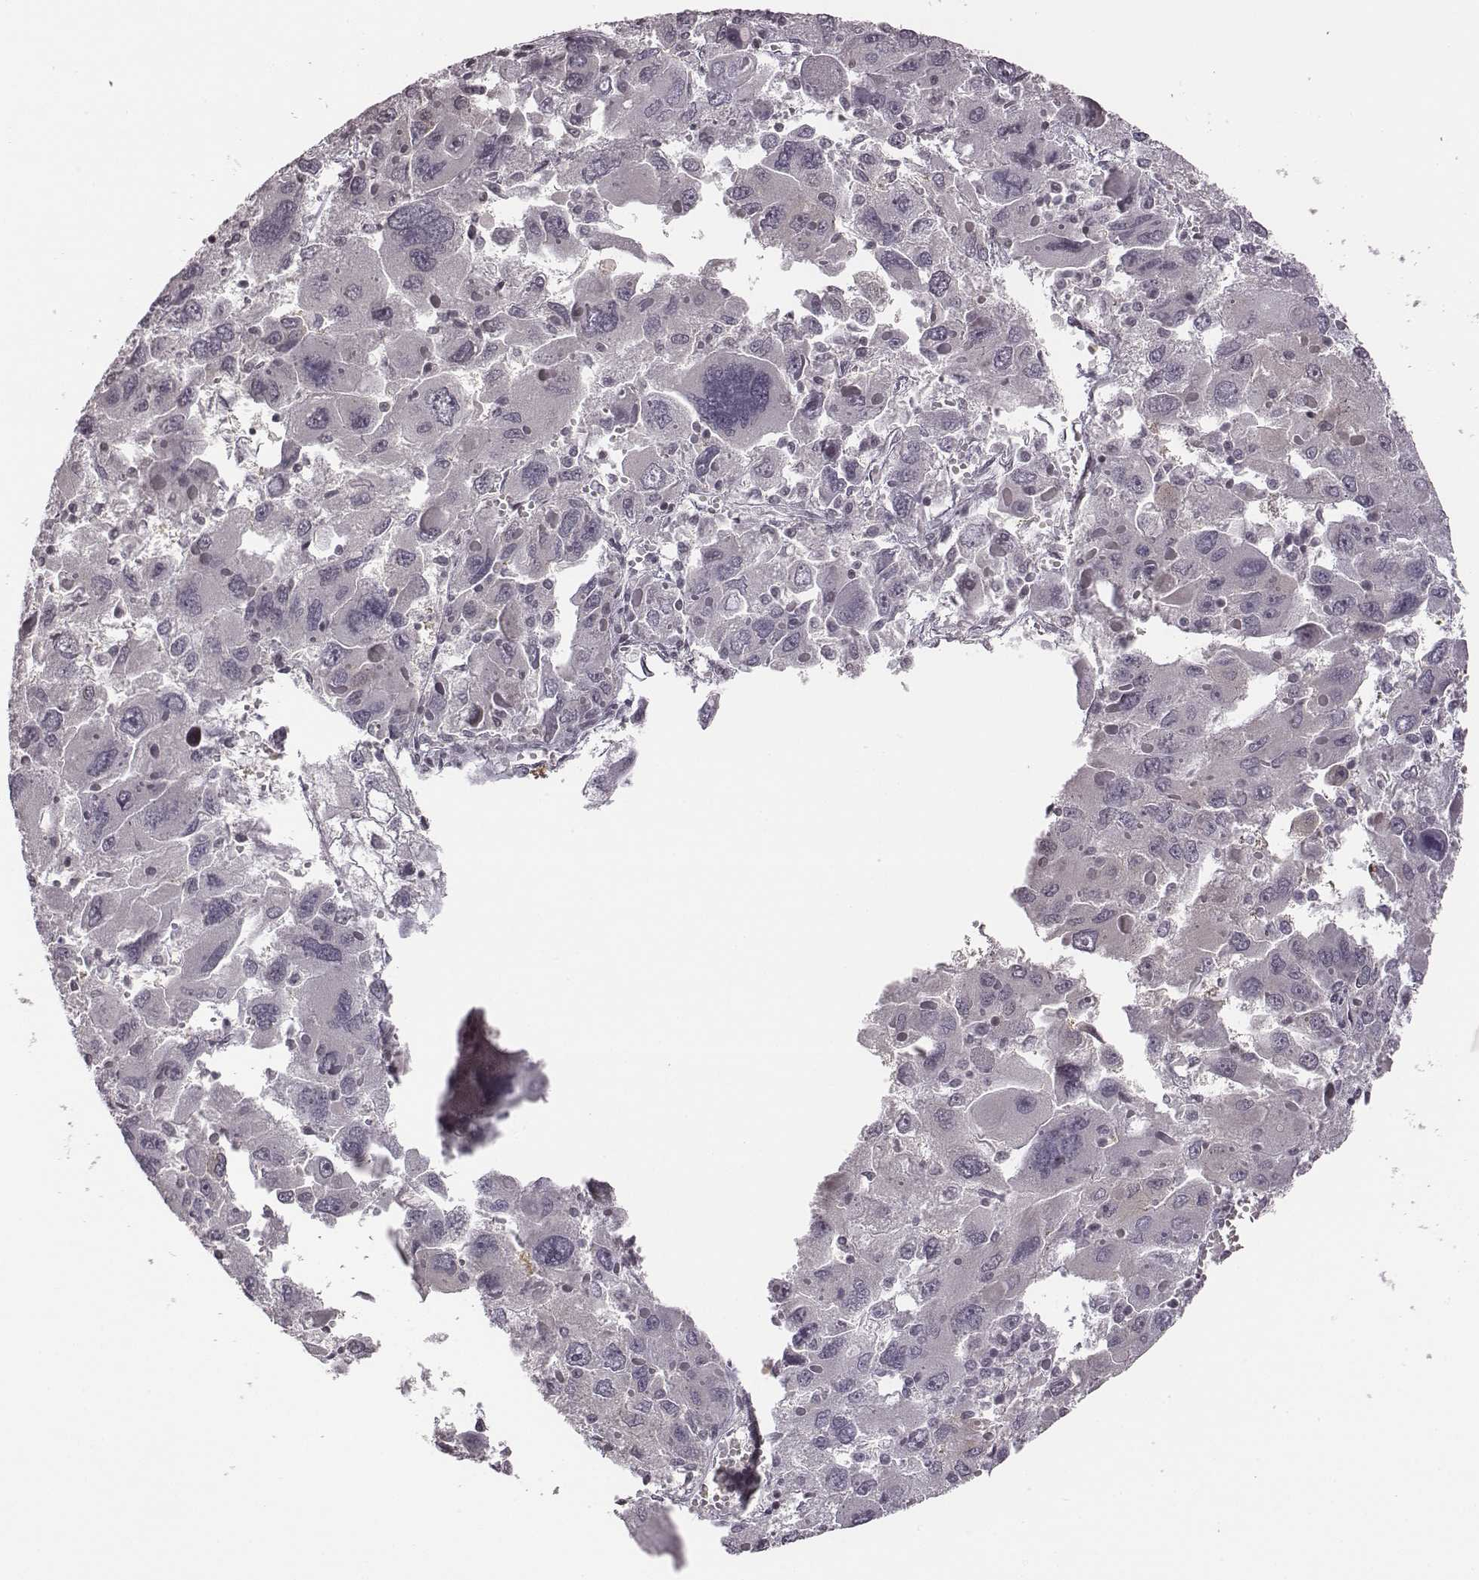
{"staining": {"intensity": "negative", "quantity": "none", "location": "none"}, "tissue": "liver cancer", "cell_type": "Tumor cells", "image_type": "cancer", "snomed": [{"axis": "morphology", "description": "Carcinoma, Hepatocellular, NOS"}, {"axis": "topography", "description": "Liver"}], "caption": "A high-resolution histopathology image shows IHC staining of liver cancer, which exhibits no significant staining in tumor cells.", "gene": "GRM4", "patient": {"sex": "female", "age": 41}}